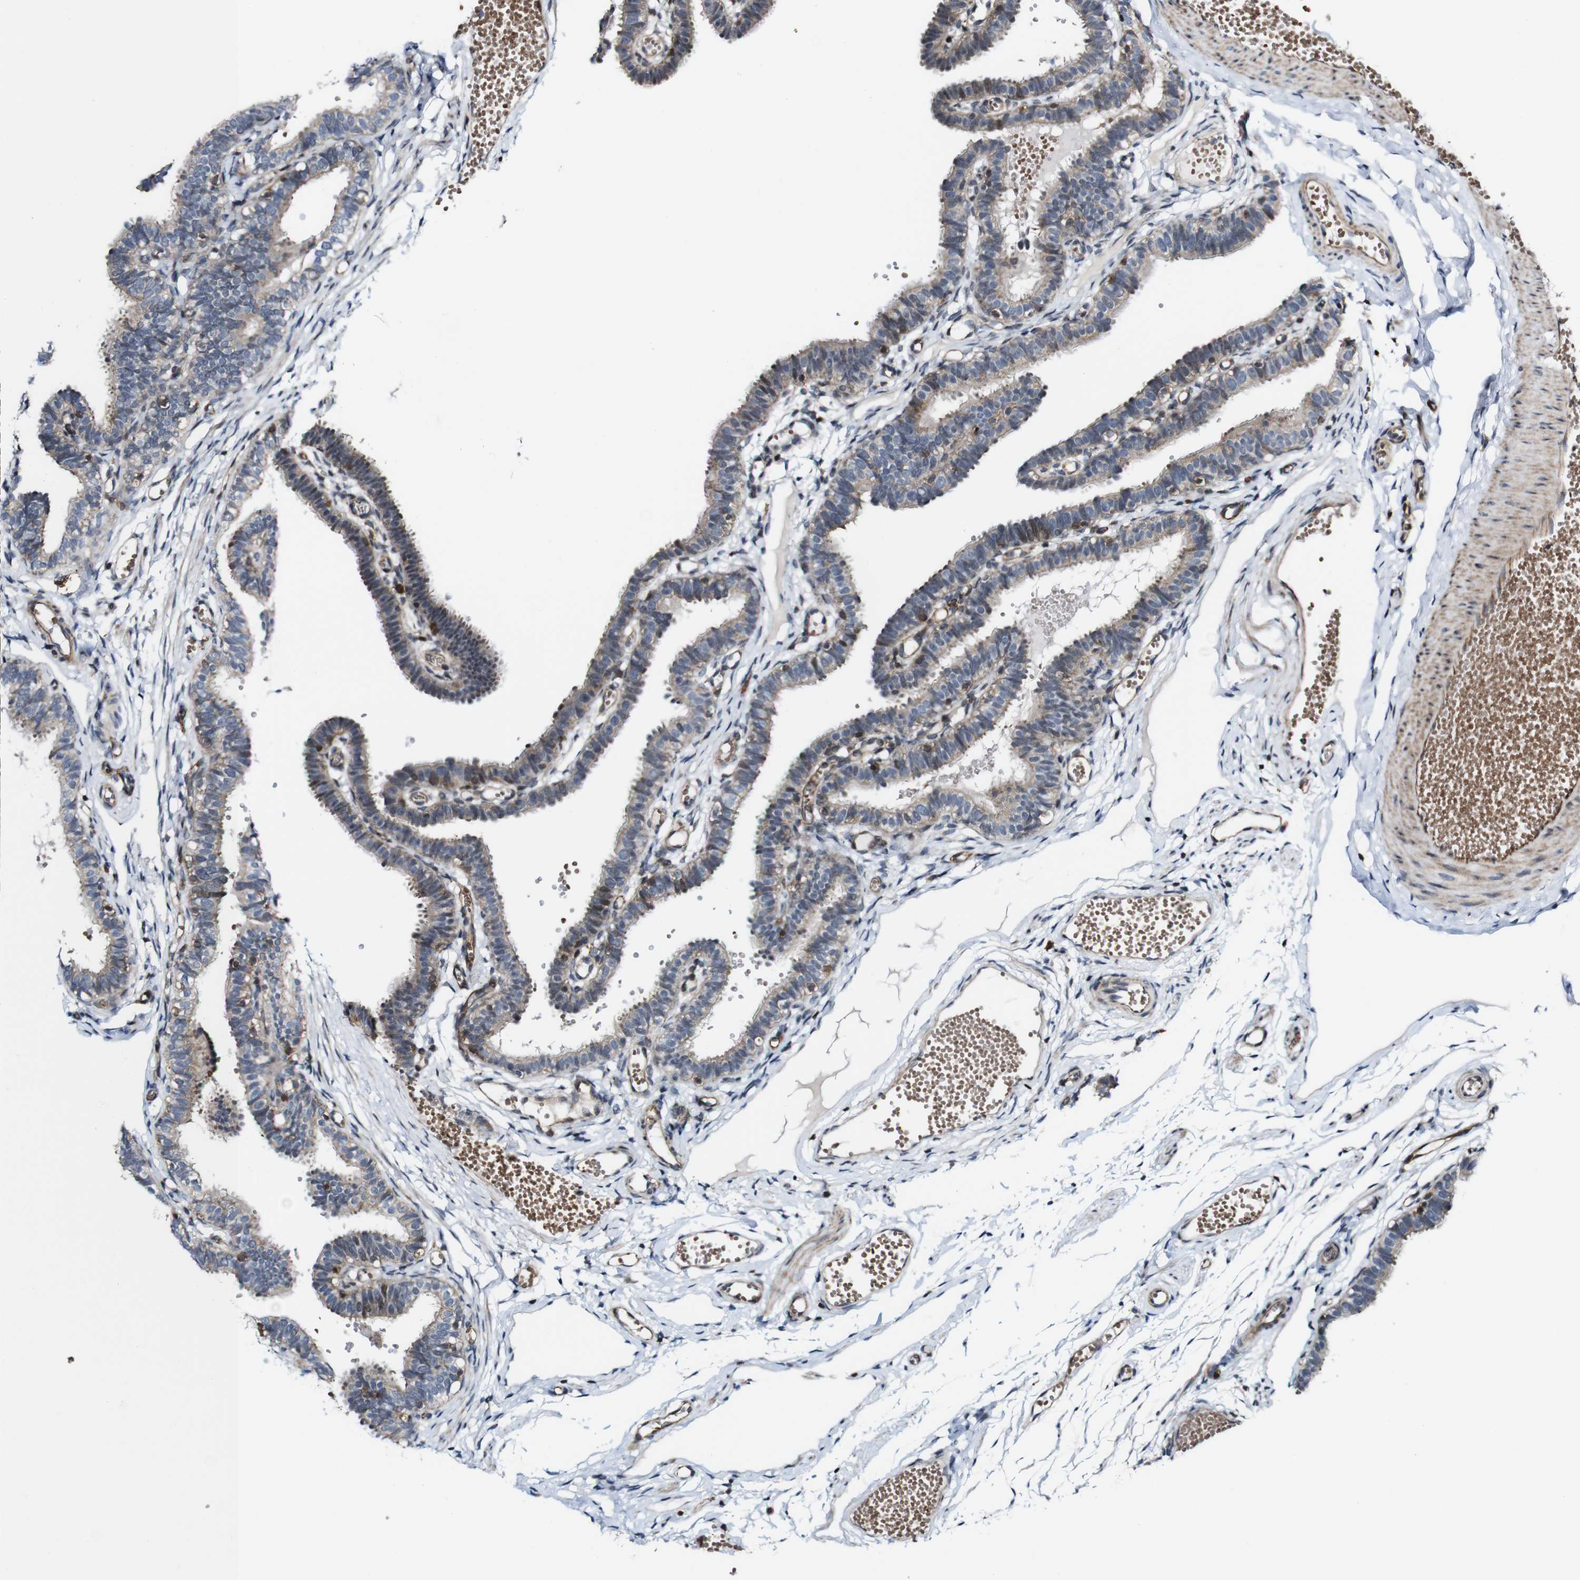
{"staining": {"intensity": "weak", "quantity": "25%-75%", "location": "cytoplasmic/membranous,nuclear"}, "tissue": "fallopian tube", "cell_type": "Glandular cells", "image_type": "normal", "snomed": [{"axis": "morphology", "description": "Normal tissue, NOS"}, {"axis": "topography", "description": "Fallopian tube"}, {"axis": "topography", "description": "Placenta"}], "caption": "High-magnification brightfield microscopy of normal fallopian tube stained with DAB (brown) and counterstained with hematoxylin (blue). glandular cells exhibit weak cytoplasmic/membranous,nuclear staining is appreciated in approximately25%-75% of cells. The staining is performed using DAB (3,3'-diaminobenzidine) brown chromogen to label protein expression. The nuclei are counter-stained blue using hematoxylin.", "gene": "JAK2", "patient": {"sex": "female", "age": 34}}